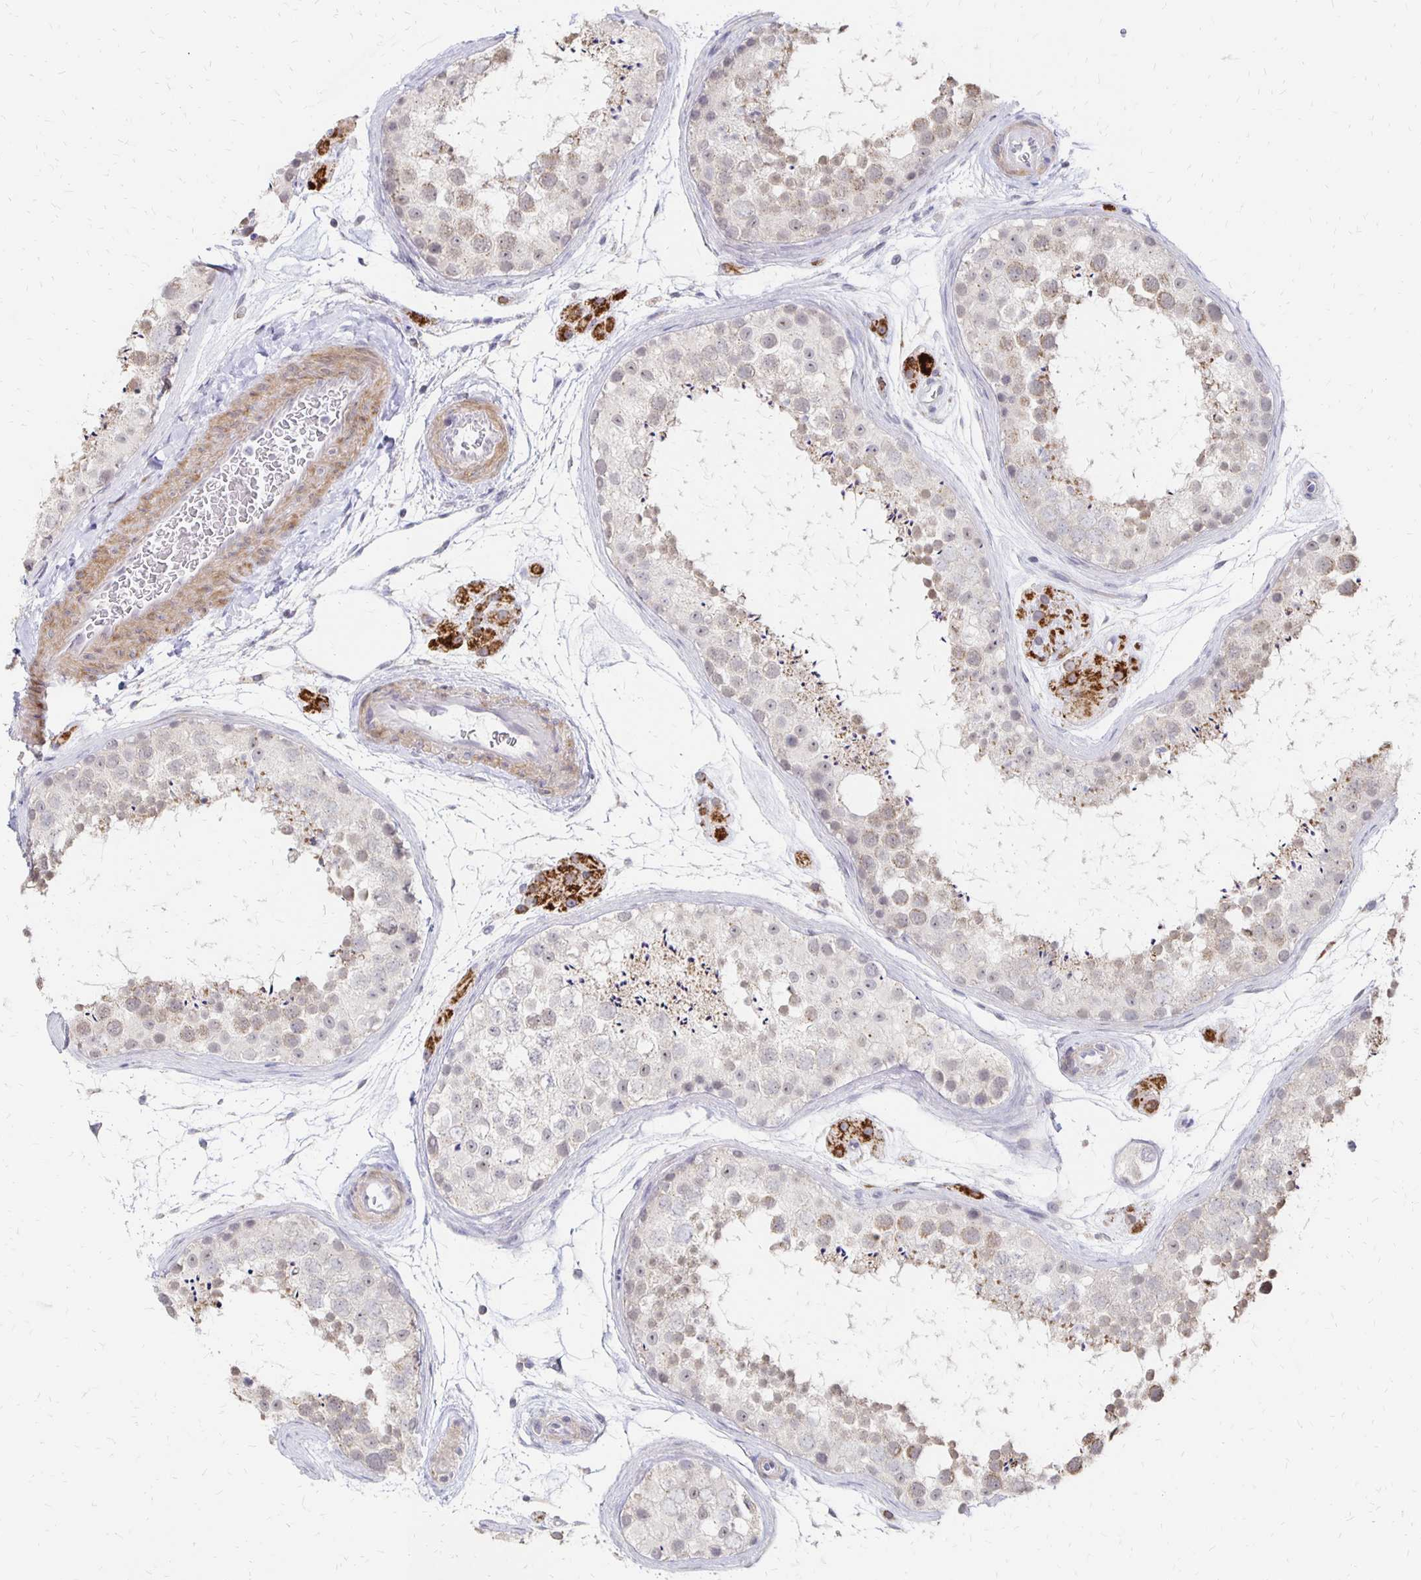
{"staining": {"intensity": "weak", "quantity": "25%-75%", "location": "cytoplasmic/membranous"}, "tissue": "testis", "cell_type": "Cells in seminiferous ducts", "image_type": "normal", "snomed": [{"axis": "morphology", "description": "Normal tissue, NOS"}, {"axis": "topography", "description": "Testis"}], "caption": "Protein expression analysis of benign human testis reveals weak cytoplasmic/membranous expression in approximately 25%-75% of cells in seminiferous ducts. (Stains: DAB in brown, nuclei in blue, Microscopy: brightfield microscopy at high magnification).", "gene": "ATOSB", "patient": {"sex": "male", "age": 41}}